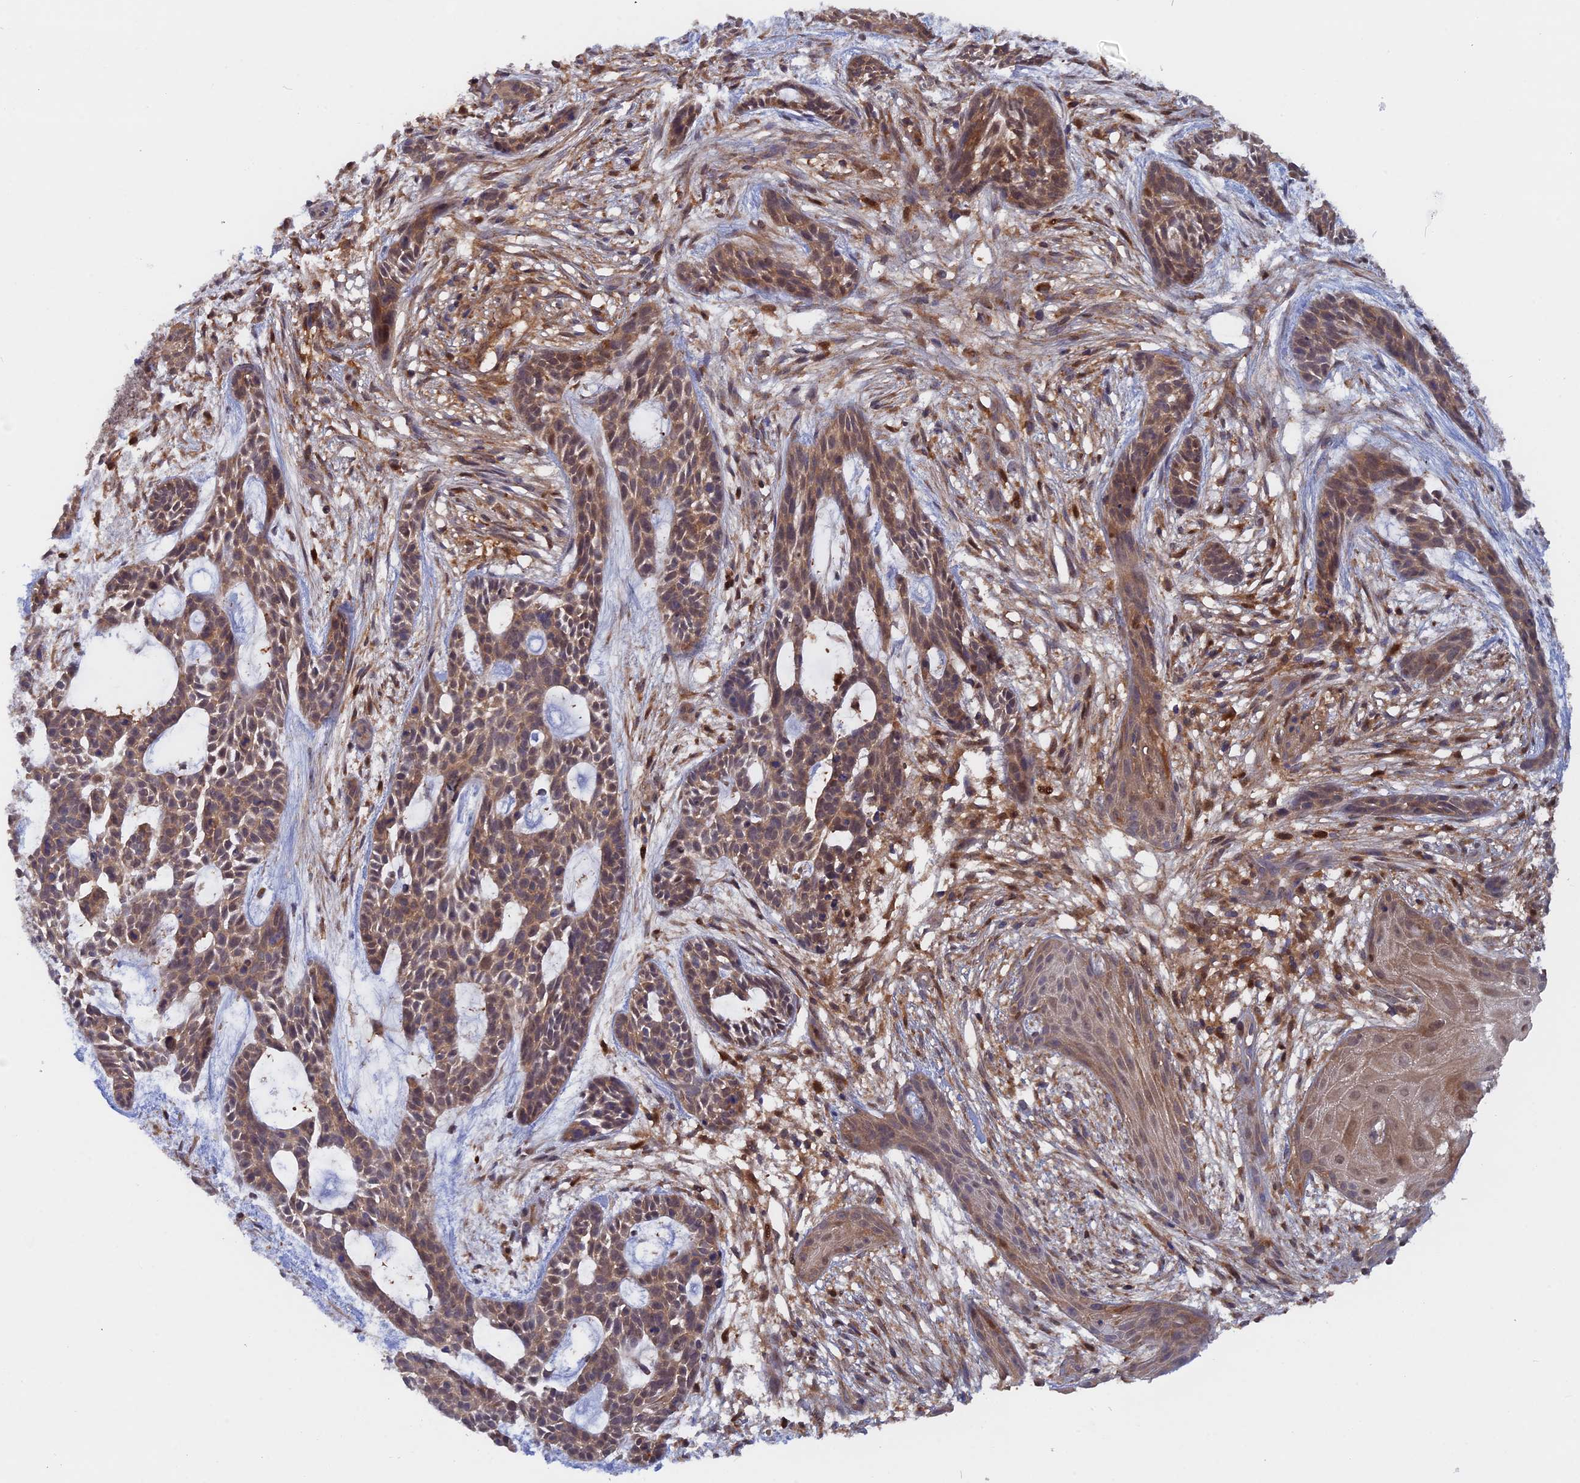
{"staining": {"intensity": "moderate", "quantity": "25%-75%", "location": "cytoplasmic/membranous,nuclear"}, "tissue": "skin cancer", "cell_type": "Tumor cells", "image_type": "cancer", "snomed": [{"axis": "morphology", "description": "Basal cell carcinoma"}, {"axis": "topography", "description": "Skin"}], "caption": "Approximately 25%-75% of tumor cells in human skin cancer (basal cell carcinoma) demonstrate moderate cytoplasmic/membranous and nuclear protein expression as visualized by brown immunohistochemical staining.", "gene": "BLVRA", "patient": {"sex": "male", "age": 89}}